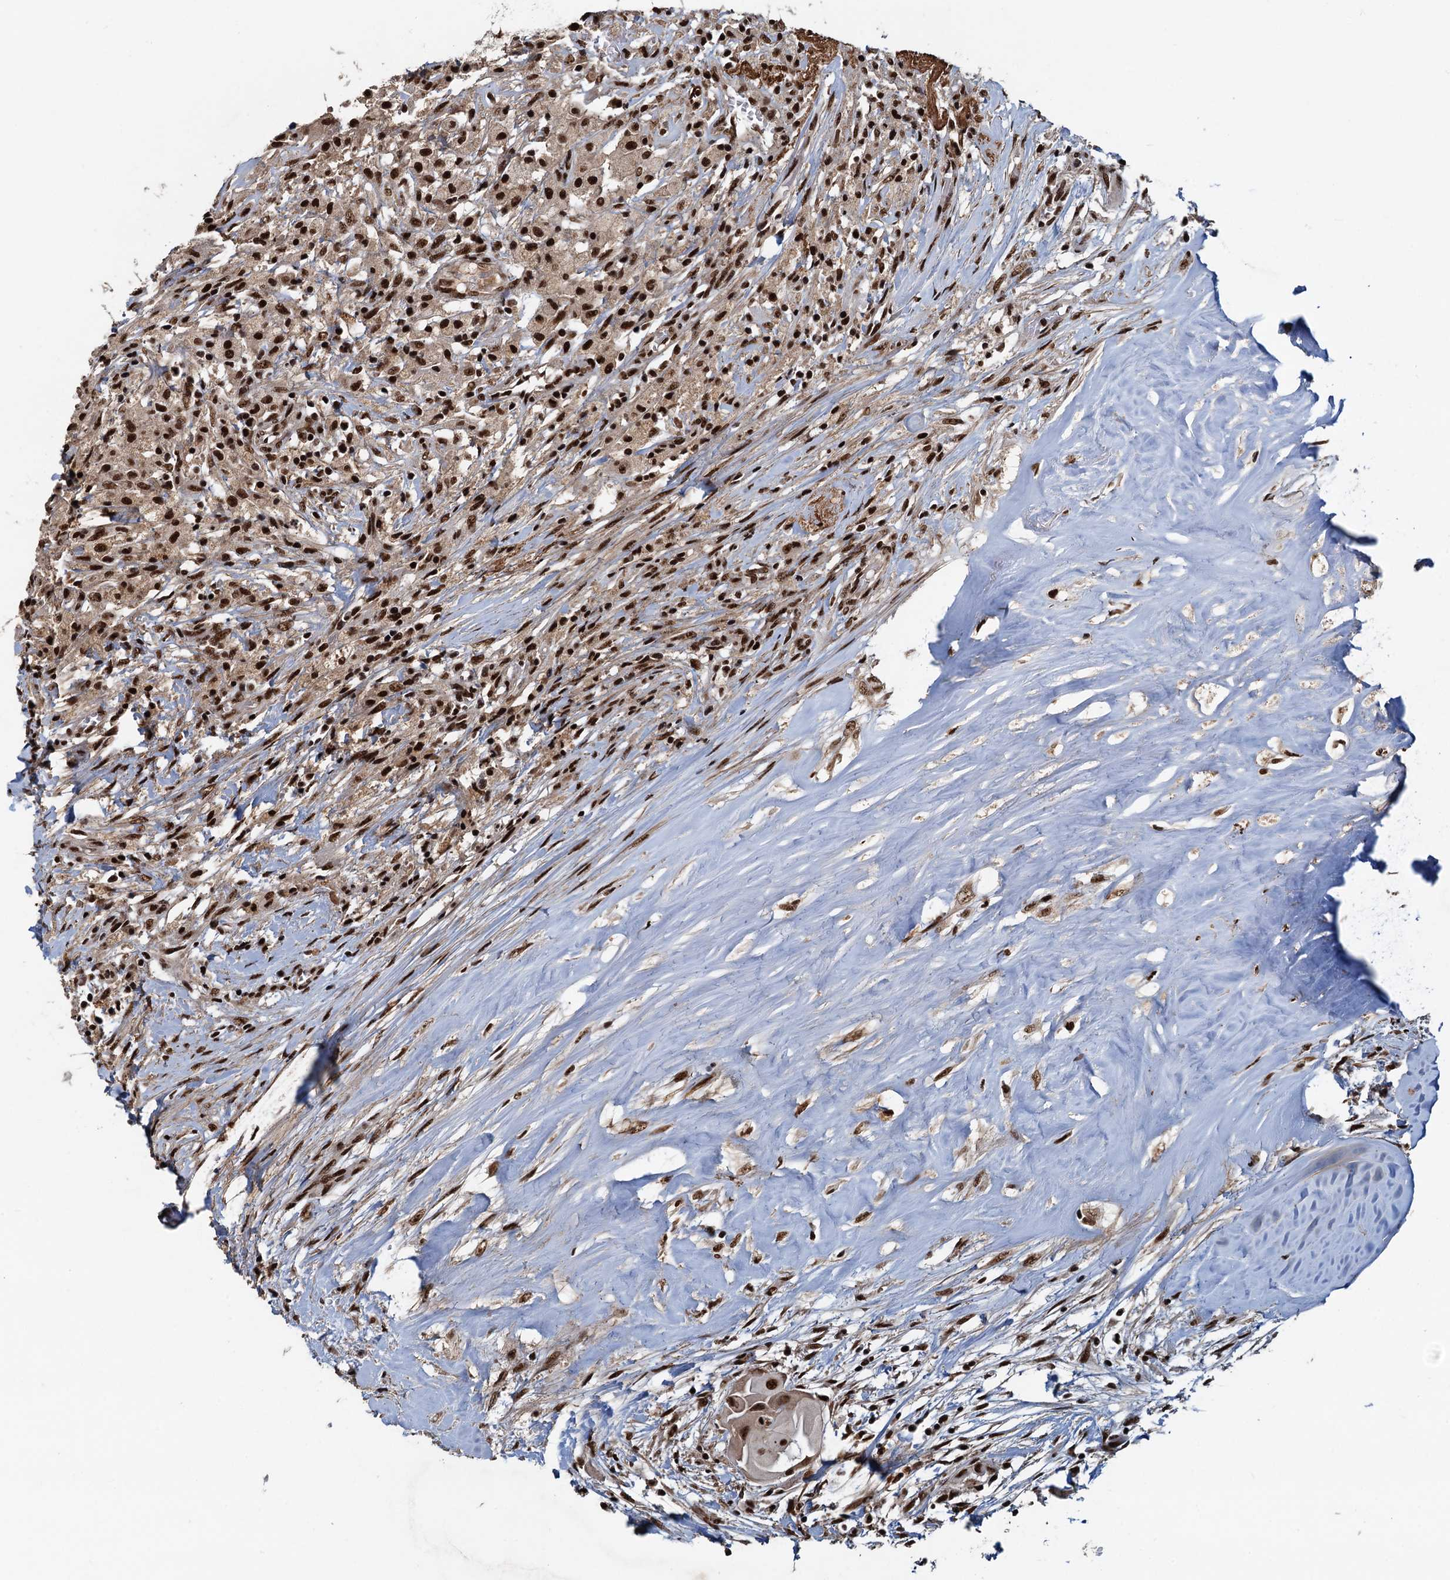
{"staining": {"intensity": "strong", "quantity": ">75%", "location": "nuclear"}, "tissue": "thyroid cancer", "cell_type": "Tumor cells", "image_type": "cancer", "snomed": [{"axis": "morphology", "description": "Papillary adenocarcinoma, NOS"}, {"axis": "topography", "description": "Thyroid gland"}], "caption": "Papillary adenocarcinoma (thyroid) was stained to show a protein in brown. There is high levels of strong nuclear staining in approximately >75% of tumor cells.", "gene": "ZC3H18", "patient": {"sex": "female", "age": 59}}